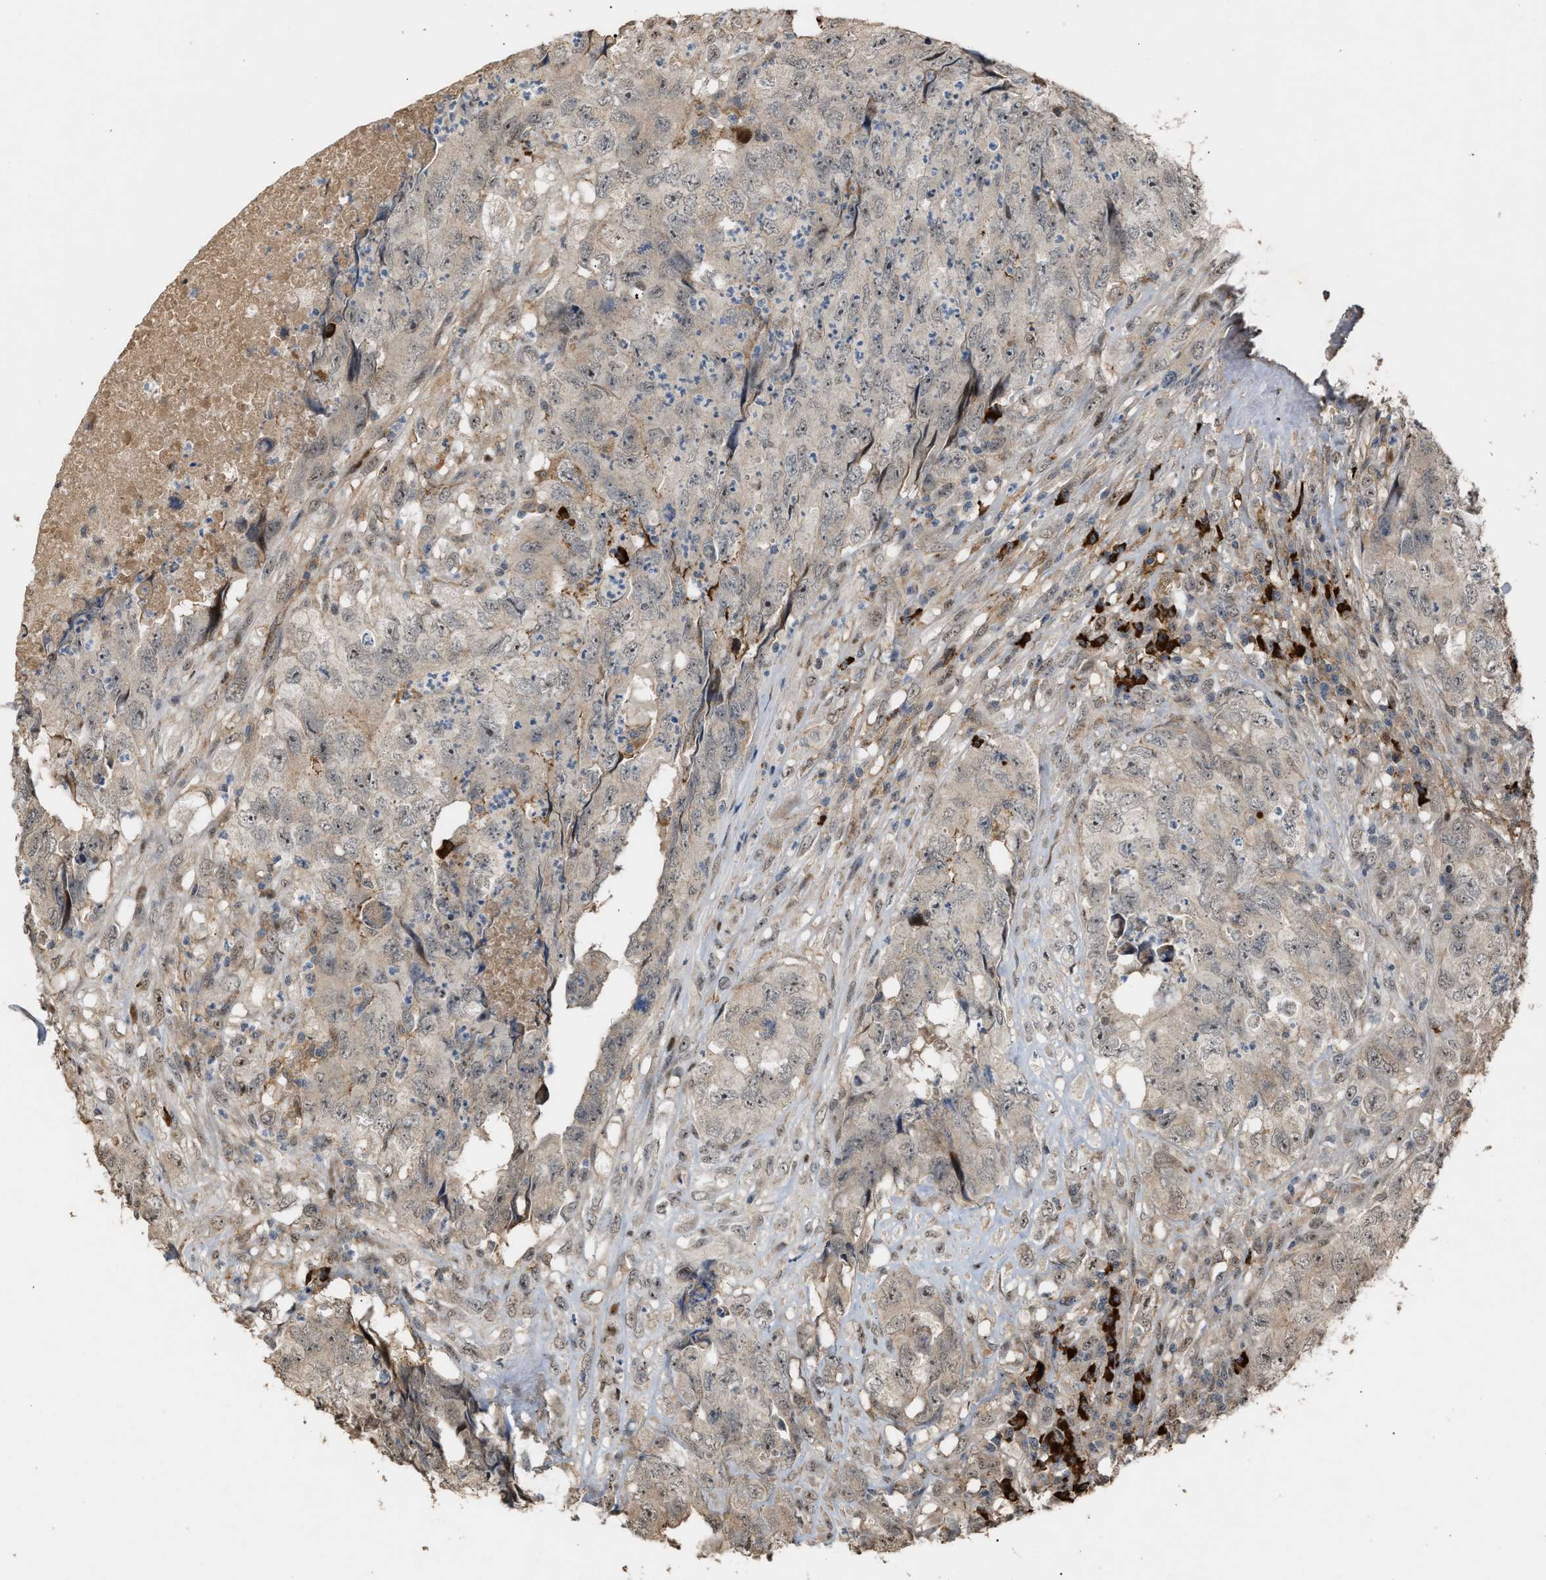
{"staining": {"intensity": "weak", "quantity": ">75%", "location": "nuclear"}, "tissue": "testis cancer", "cell_type": "Tumor cells", "image_type": "cancer", "snomed": [{"axis": "morphology", "description": "Carcinoma, Embryonal, NOS"}, {"axis": "topography", "description": "Testis"}], "caption": "Immunohistochemical staining of testis cancer reveals low levels of weak nuclear protein staining in approximately >75% of tumor cells.", "gene": "ZFAND5", "patient": {"sex": "male", "age": 32}}